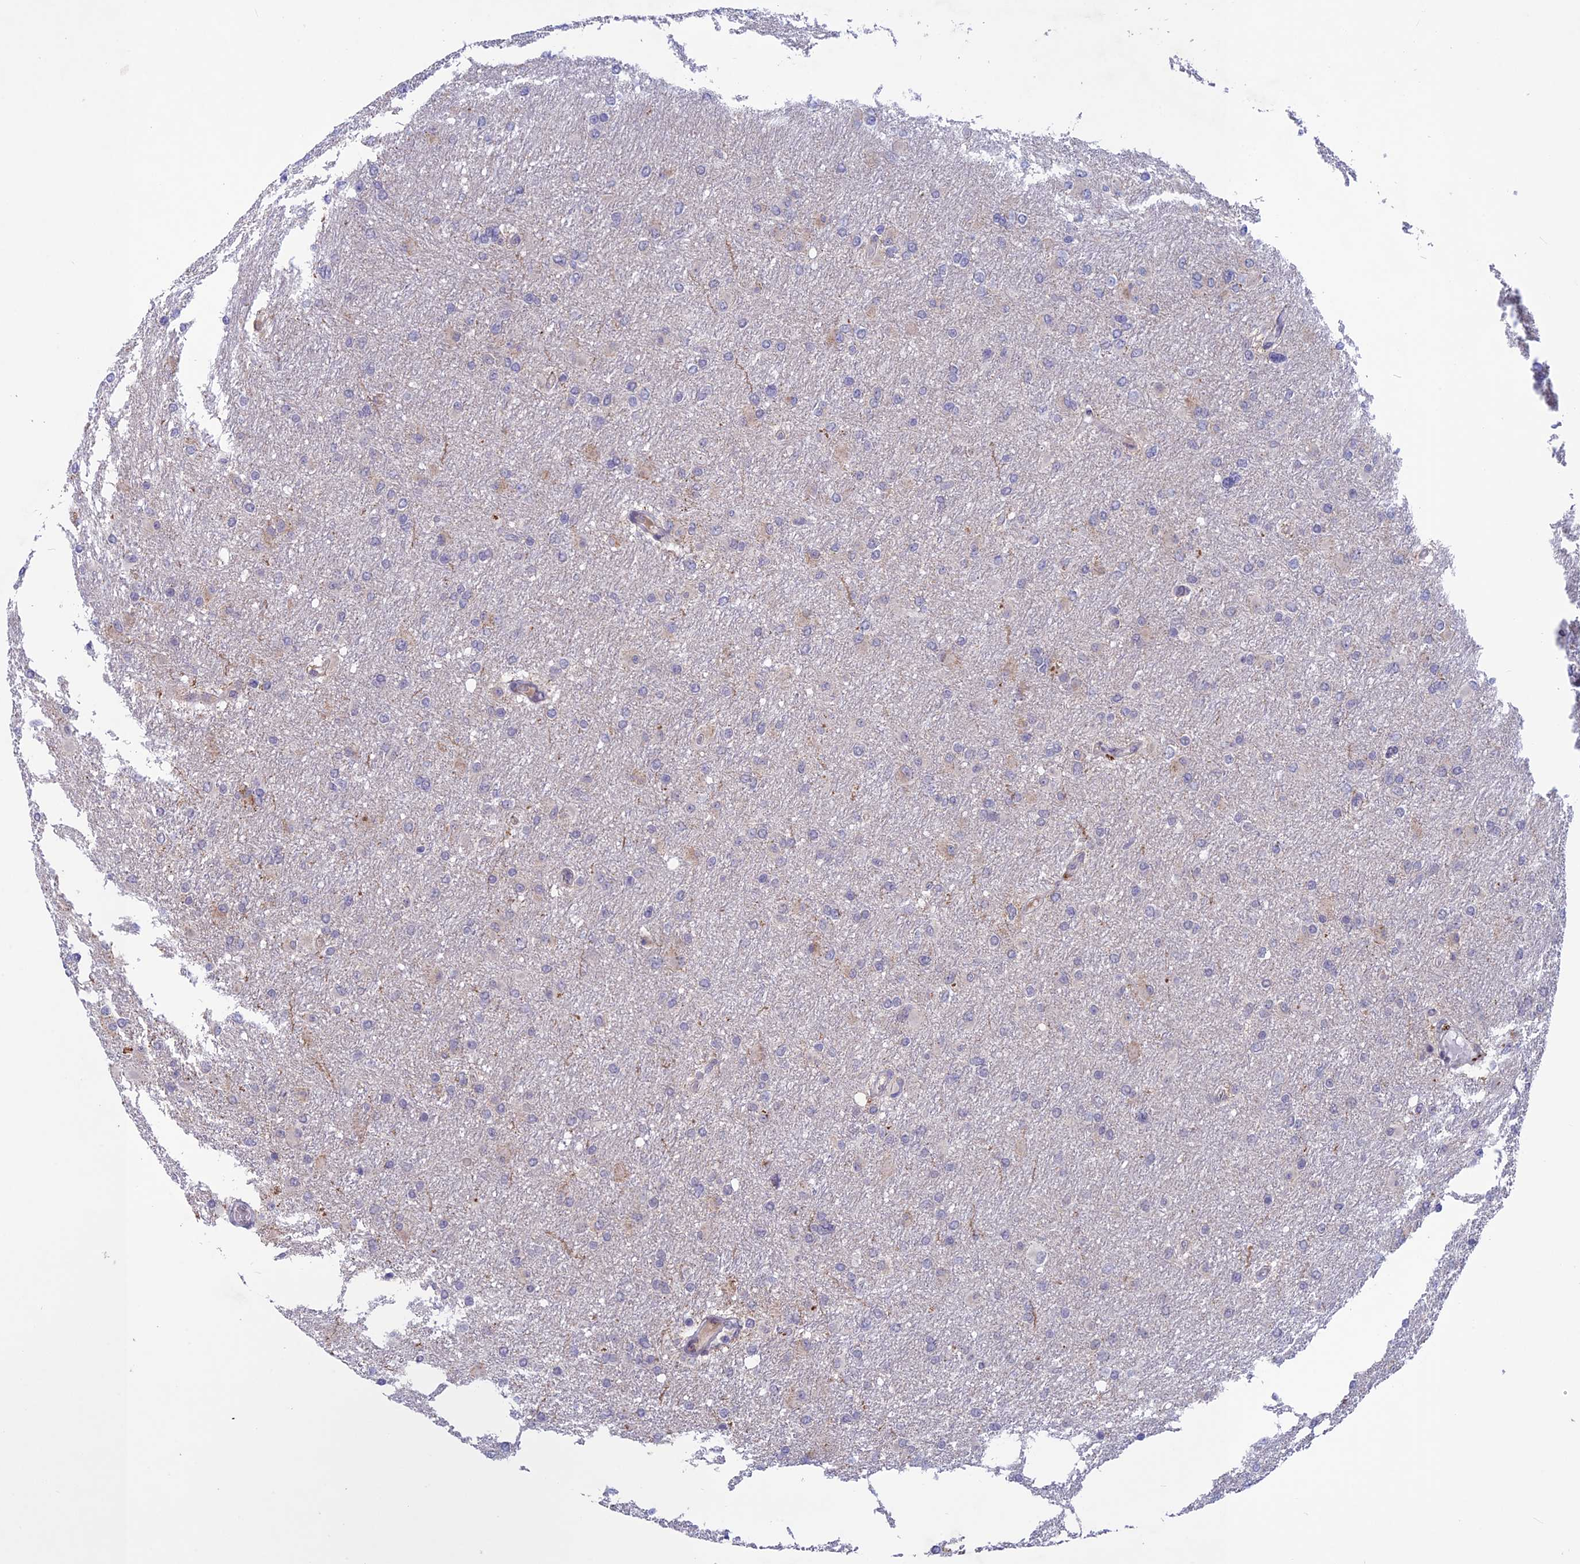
{"staining": {"intensity": "negative", "quantity": "none", "location": "none"}, "tissue": "glioma", "cell_type": "Tumor cells", "image_type": "cancer", "snomed": [{"axis": "morphology", "description": "Glioma, malignant, High grade"}, {"axis": "topography", "description": "Cerebral cortex"}], "caption": "The IHC micrograph has no significant positivity in tumor cells of malignant glioma (high-grade) tissue.", "gene": "FKBPL", "patient": {"sex": "female", "age": 36}}